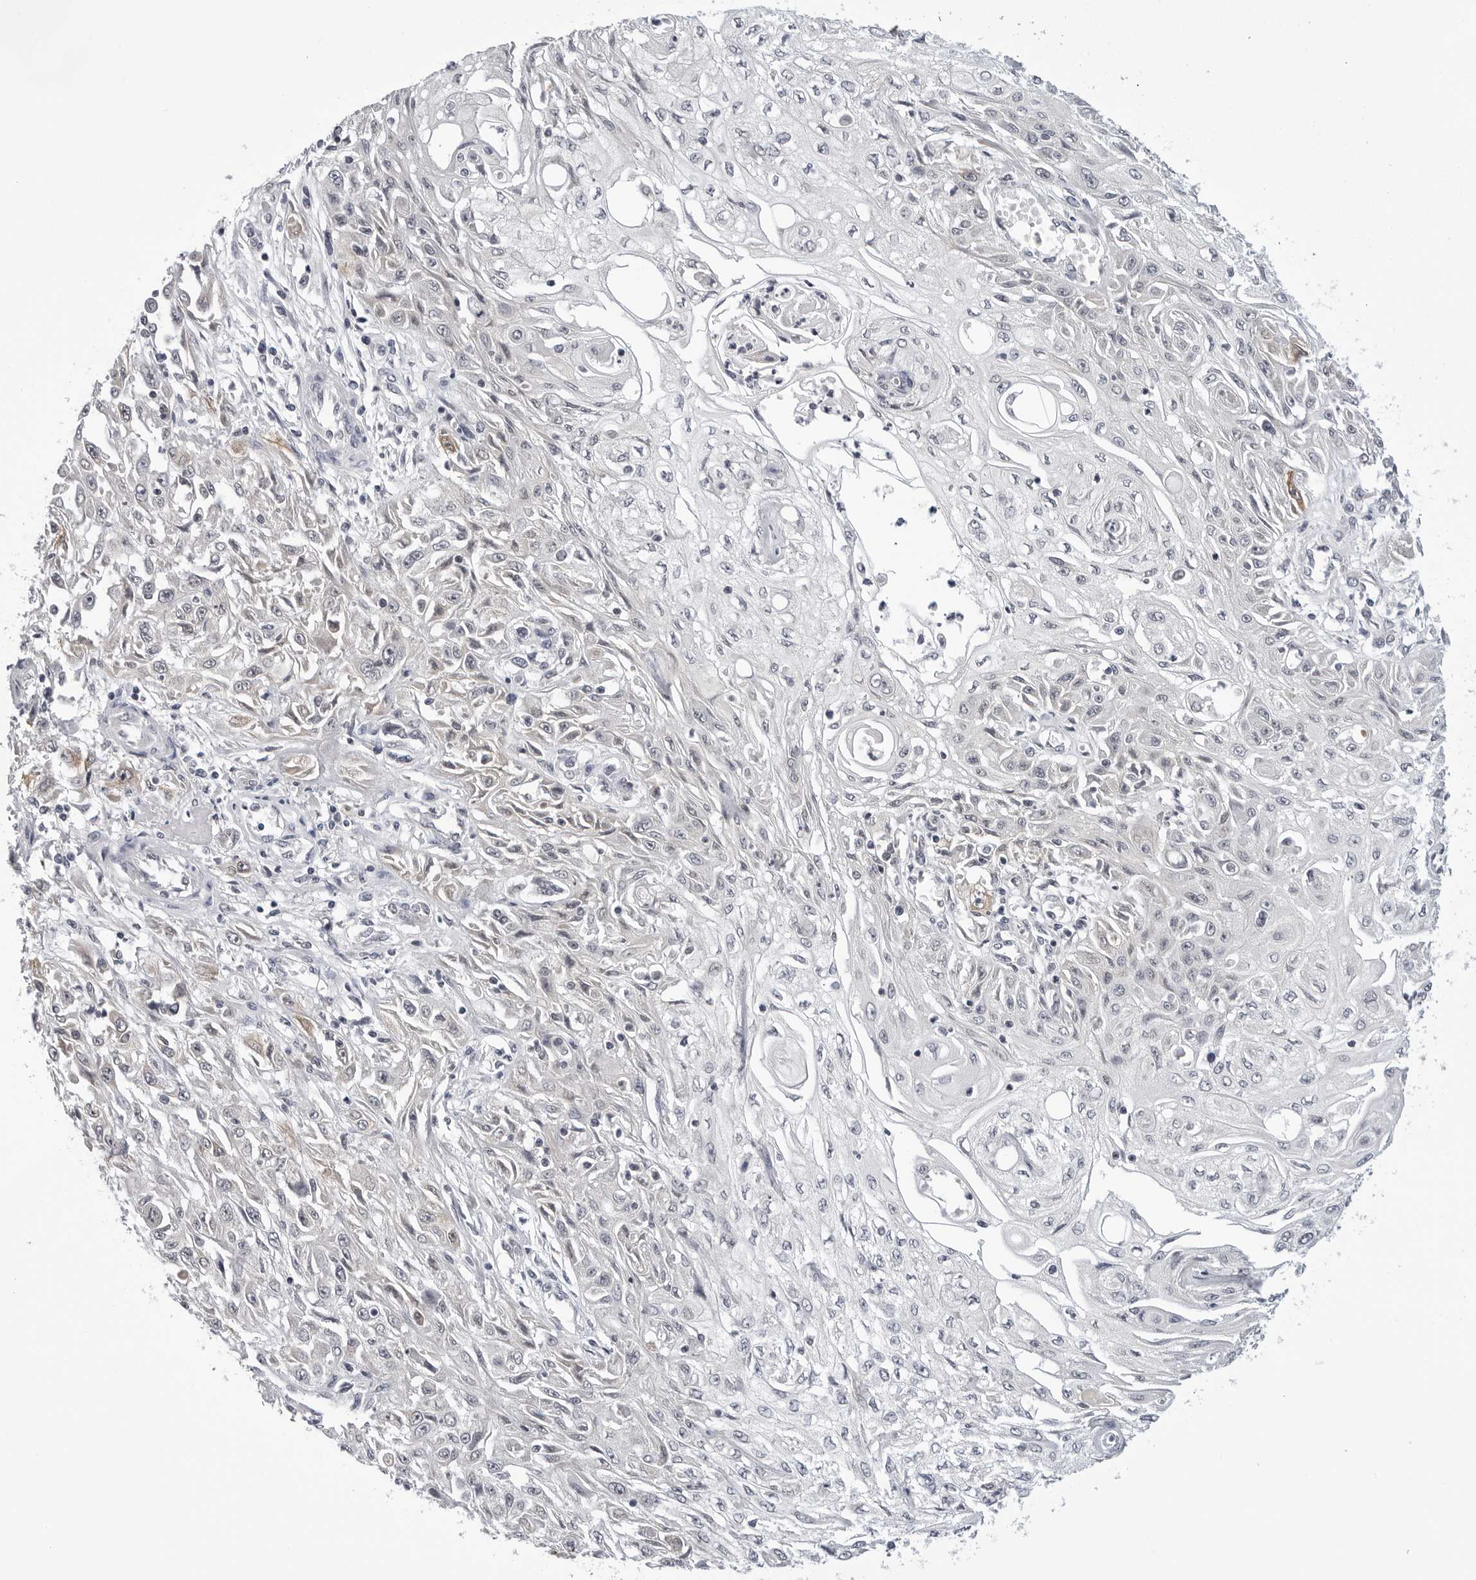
{"staining": {"intensity": "negative", "quantity": "none", "location": "none"}, "tissue": "skin cancer", "cell_type": "Tumor cells", "image_type": "cancer", "snomed": [{"axis": "morphology", "description": "Squamous cell carcinoma, NOS"}, {"axis": "morphology", "description": "Squamous cell carcinoma, metastatic, NOS"}, {"axis": "topography", "description": "Skin"}, {"axis": "topography", "description": "Lymph node"}], "caption": "IHC micrograph of neoplastic tissue: human skin cancer stained with DAB demonstrates no significant protein staining in tumor cells. (Stains: DAB immunohistochemistry (IHC) with hematoxylin counter stain, Microscopy: brightfield microscopy at high magnification).", "gene": "CDK20", "patient": {"sex": "male", "age": 75}}